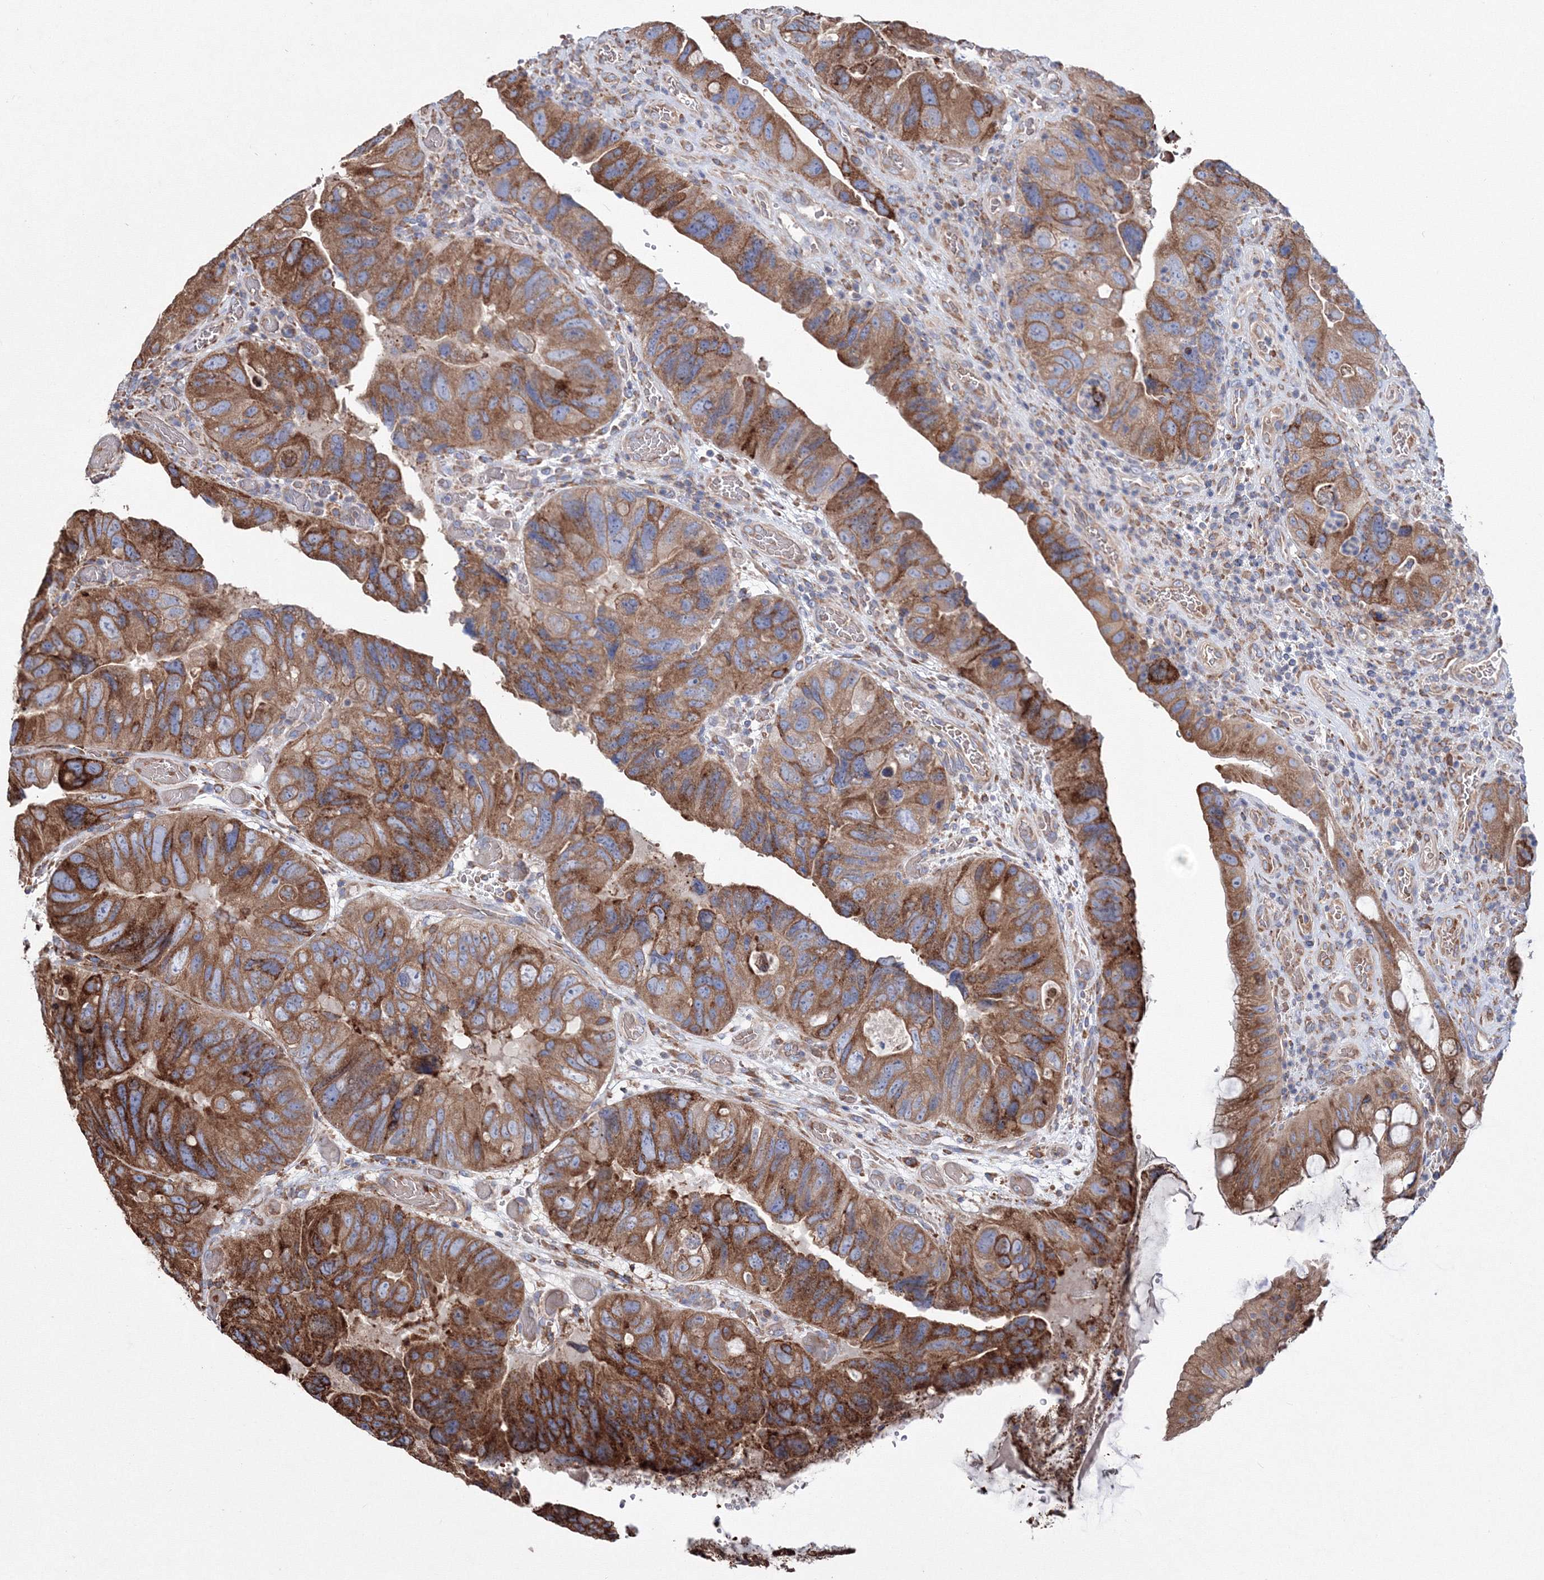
{"staining": {"intensity": "moderate", "quantity": ">75%", "location": "cytoplasmic/membranous"}, "tissue": "colorectal cancer", "cell_type": "Tumor cells", "image_type": "cancer", "snomed": [{"axis": "morphology", "description": "Adenocarcinoma, NOS"}, {"axis": "topography", "description": "Rectum"}], "caption": "Protein expression analysis of human colorectal cancer (adenocarcinoma) reveals moderate cytoplasmic/membranous staining in approximately >75% of tumor cells.", "gene": "VPS8", "patient": {"sex": "male", "age": 63}}